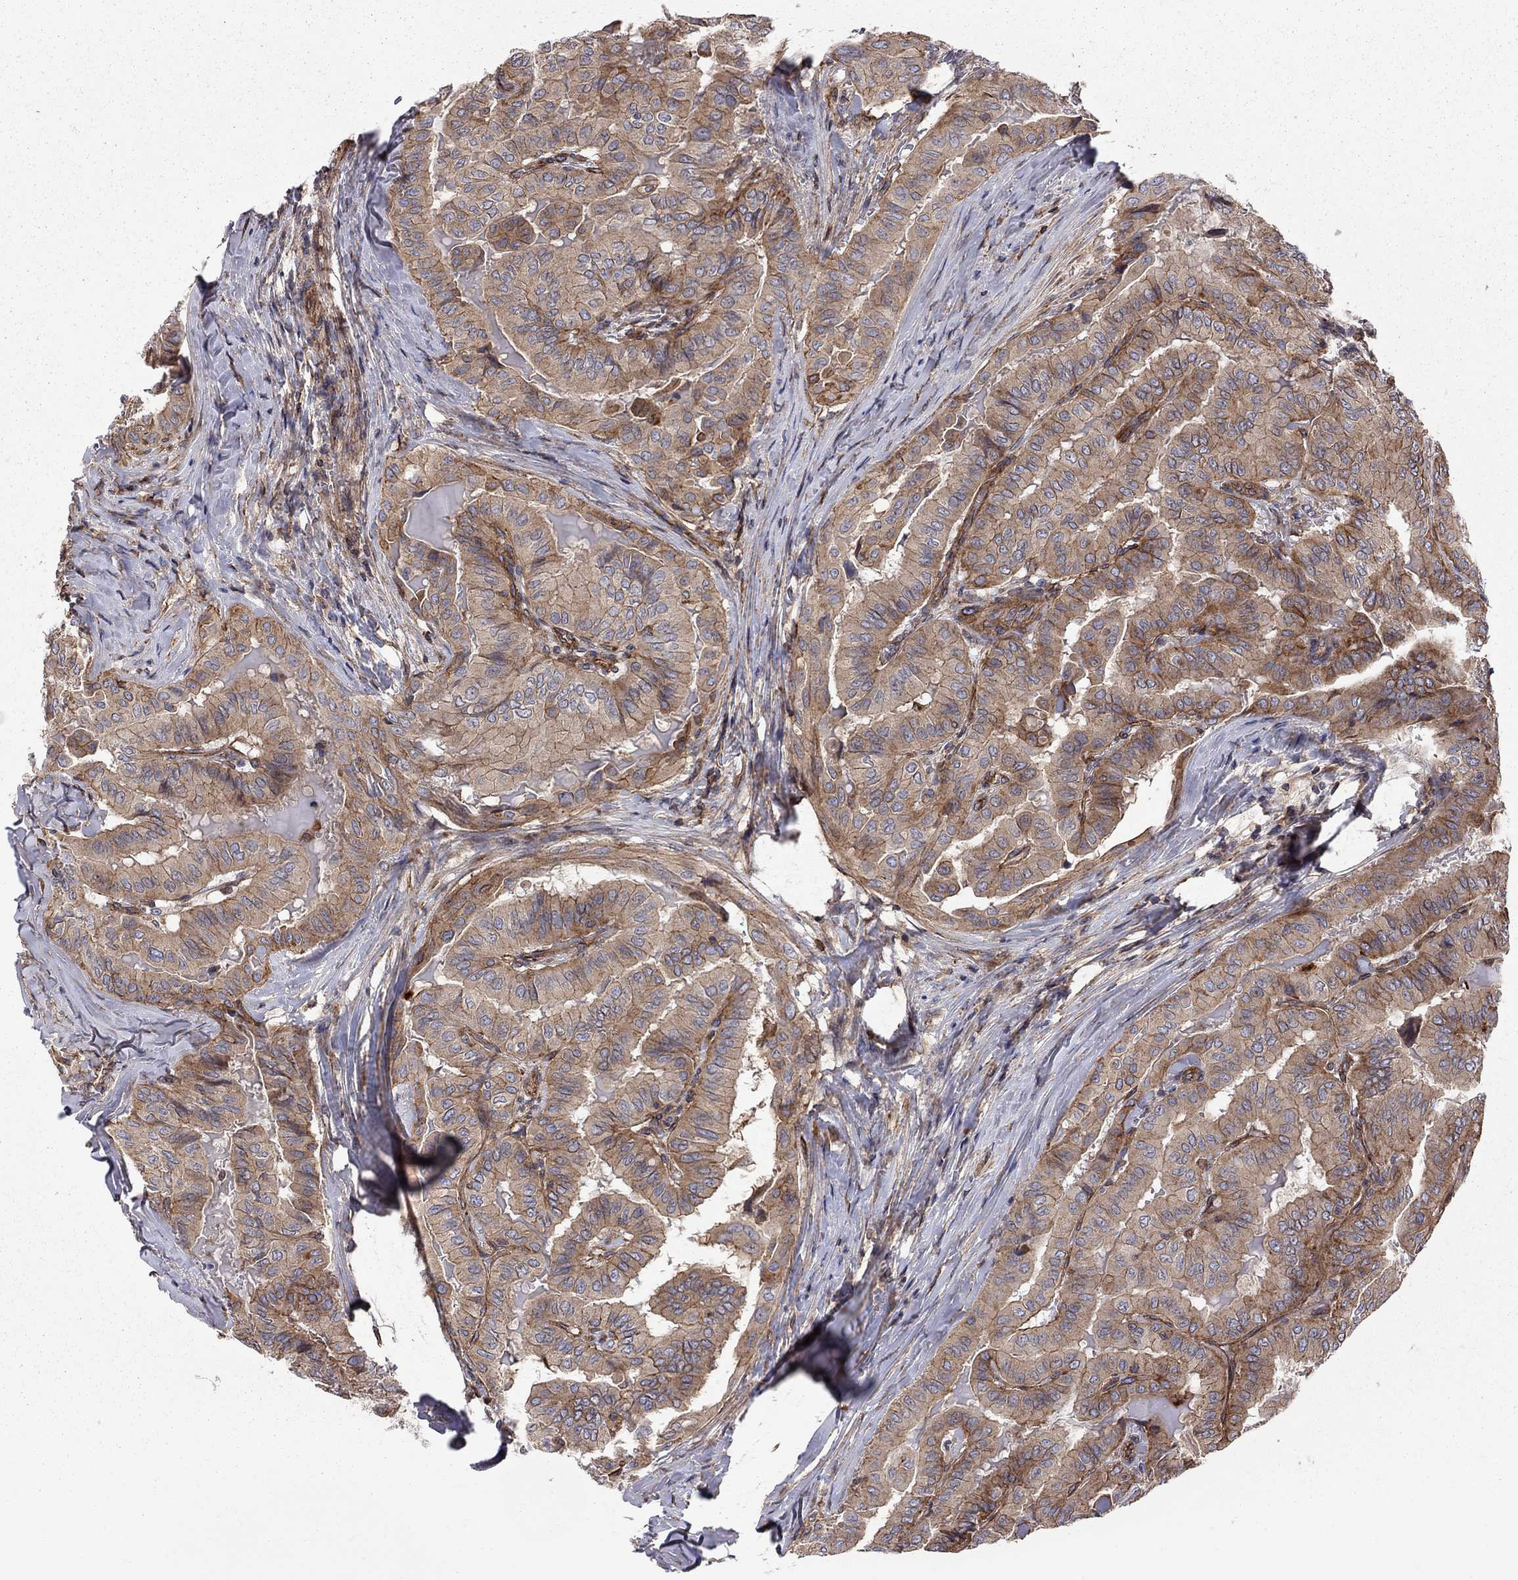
{"staining": {"intensity": "strong", "quantity": ">75%", "location": "cytoplasmic/membranous"}, "tissue": "thyroid cancer", "cell_type": "Tumor cells", "image_type": "cancer", "snomed": [{"axis": "morphology", "description": "Papillary adenocarcinoma, NOS"}, {"axis": "topography", "description": "Thyroid gland"}], "caption": "Protein staining displays strong cytoplasmic/membranous staining in about >75% of tumor cells in thyroid cancer.", "gene": "RASEF", "patient": {"sex": "female", "age": 68}}